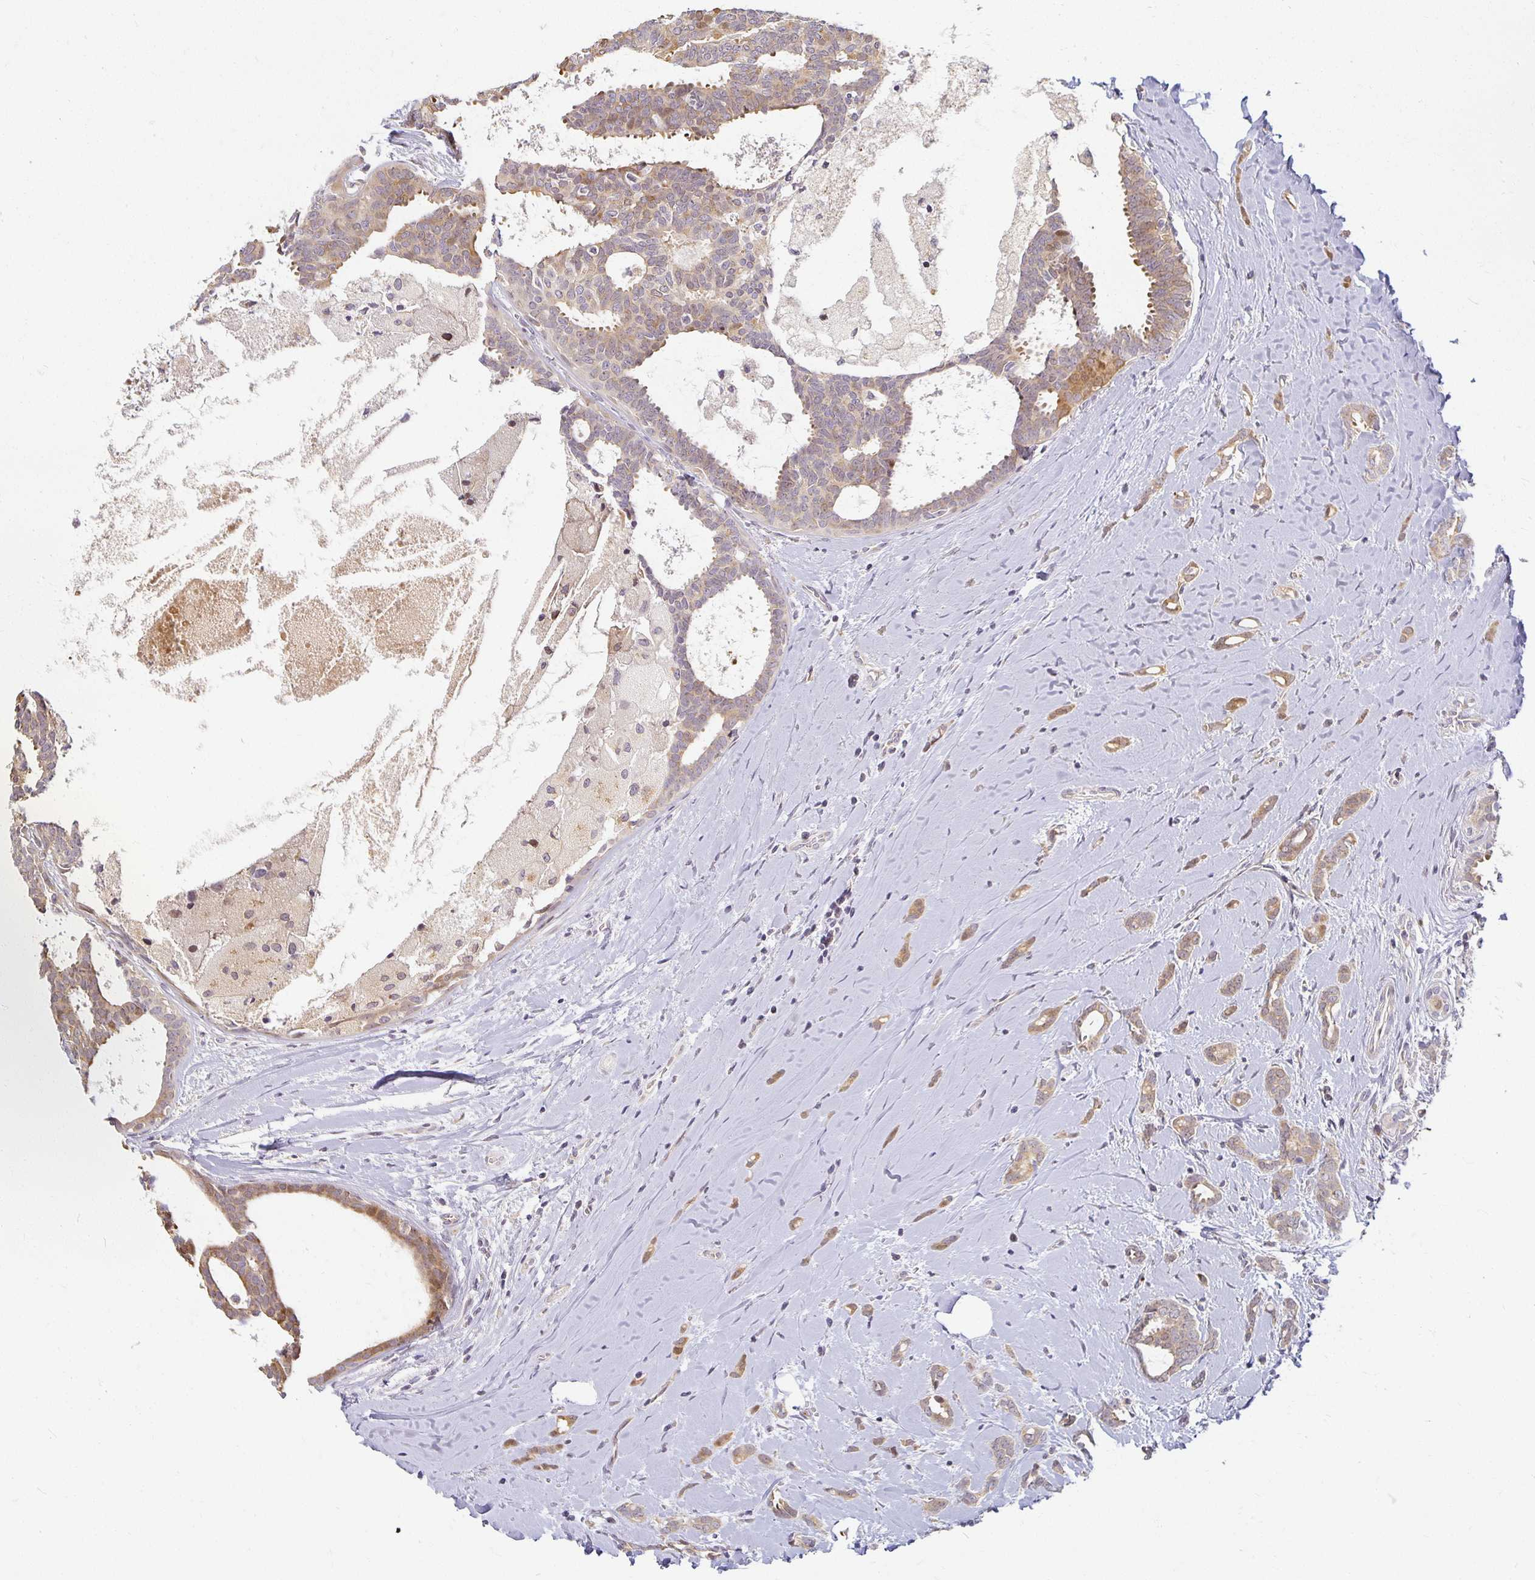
{"staining": {"intensity": "moderate", "quantity": "25%-75%", "location": "cytoplasmic/membranous"}, "tissue": "breast cancer", "cell_type": "Tumor cells", "image_type": "cancer", "snomed": [{"axis": "morphology", "description": "Intraductal carcinoma, in situ"}, {"axis": "morphology", "description": "Duct carcinoma"}, {"axis": "morphology", "description": "Lobular carcinoma, in situ"}, {"axis": "topography", "description": "Breast"}], "caption": "Breast cancer (lobular carcinoma in situ) stained for a protein (brown) exhibits moderate cytoplasmic/membranous positive positivity in approximately 25%-75% of tumor cells.", "gene": "EHF", "patient": {"sex": "female", "age": 44}}